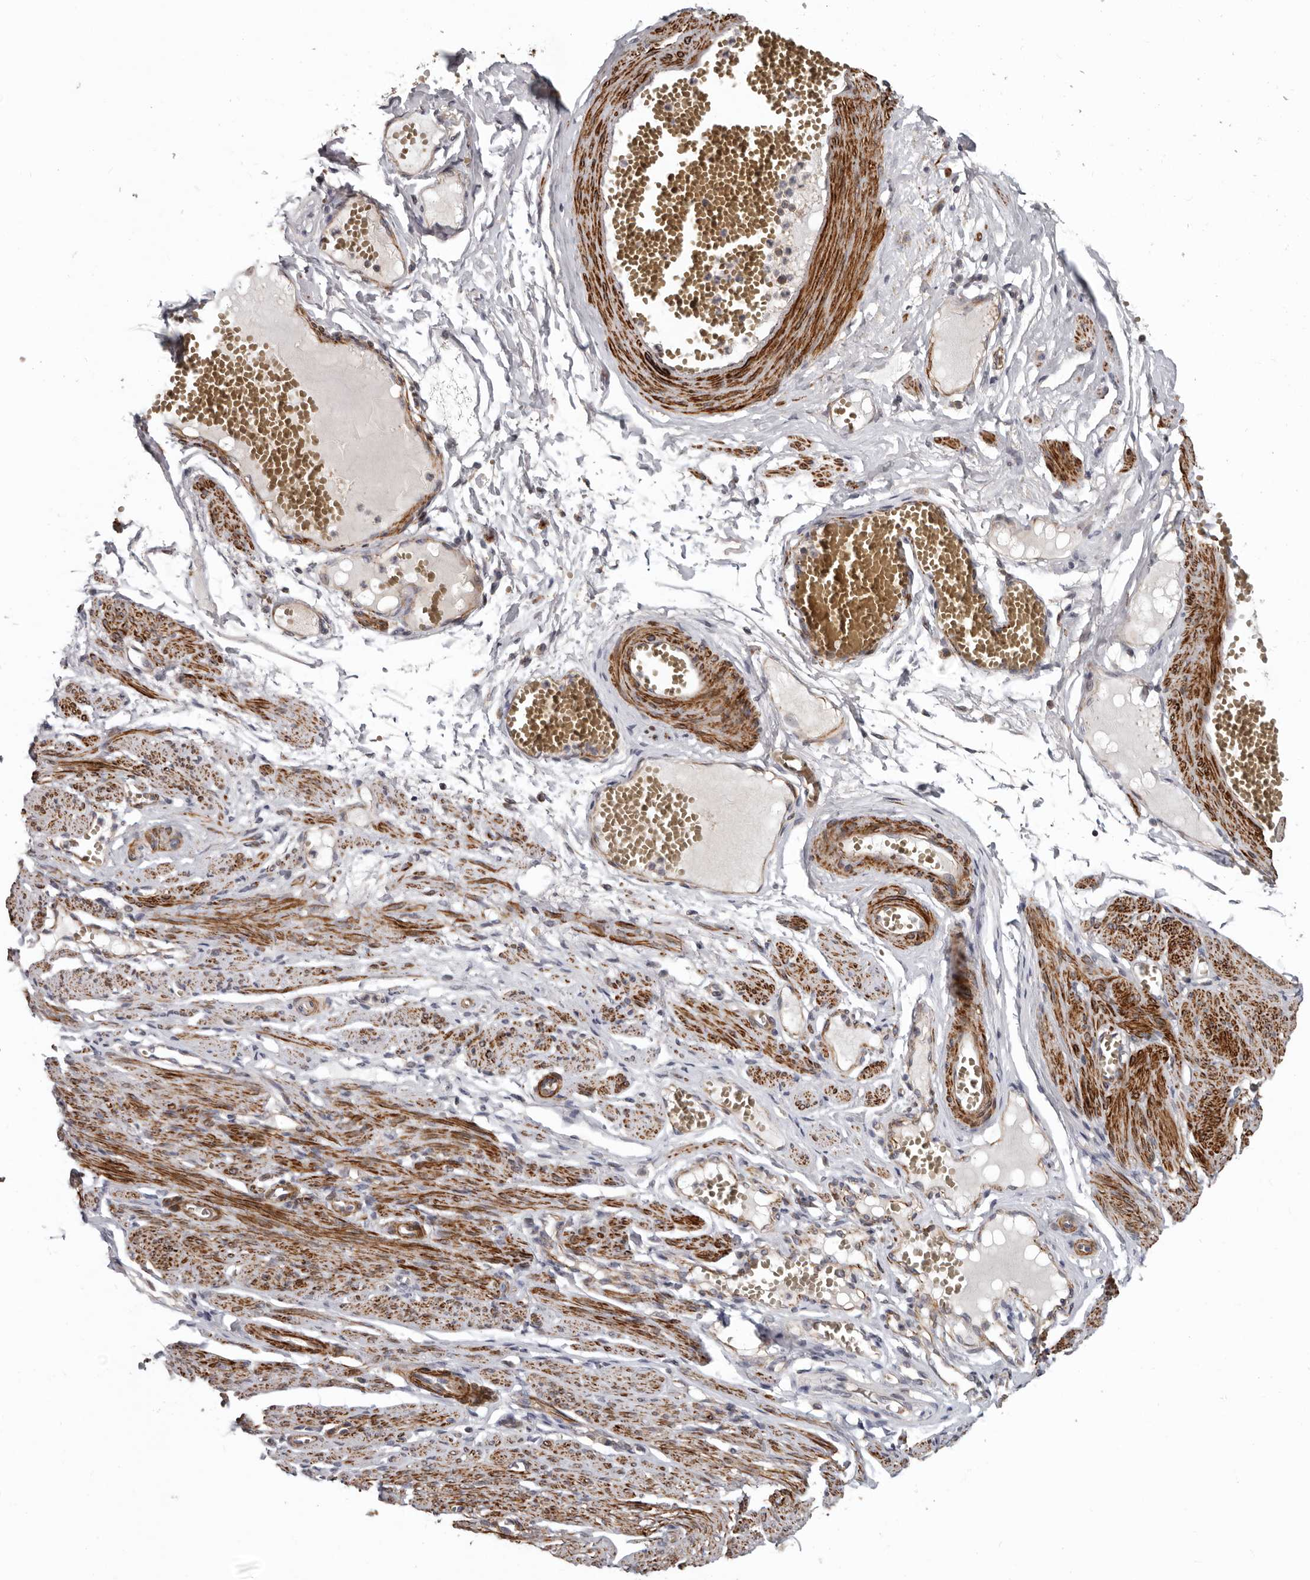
{"staining": {"intensity": "negative", "quantity": "none", "location": "none"}, "tissue": "adipose tissue", "cell_type": "Adipocytes", "image_type": "normal", "snomed": [{"axis": "morphology", "description": "Normal tissue, NOS"}, {"axis": "topography", "description": "Smooth muscle"}, {"axis": "topography", "description": "Peripheral nerve tissue"}], "caption": "Immunohistochemistry (IHC) histopathology image of unremarkable adipose tissue: adipose tissue stained with DAB (3,3'-diaminobenzidine) shows no significant protein expression in adipocytes.", "gene": "FGFR4", "patient": {"sex": "female", "age": 39}}